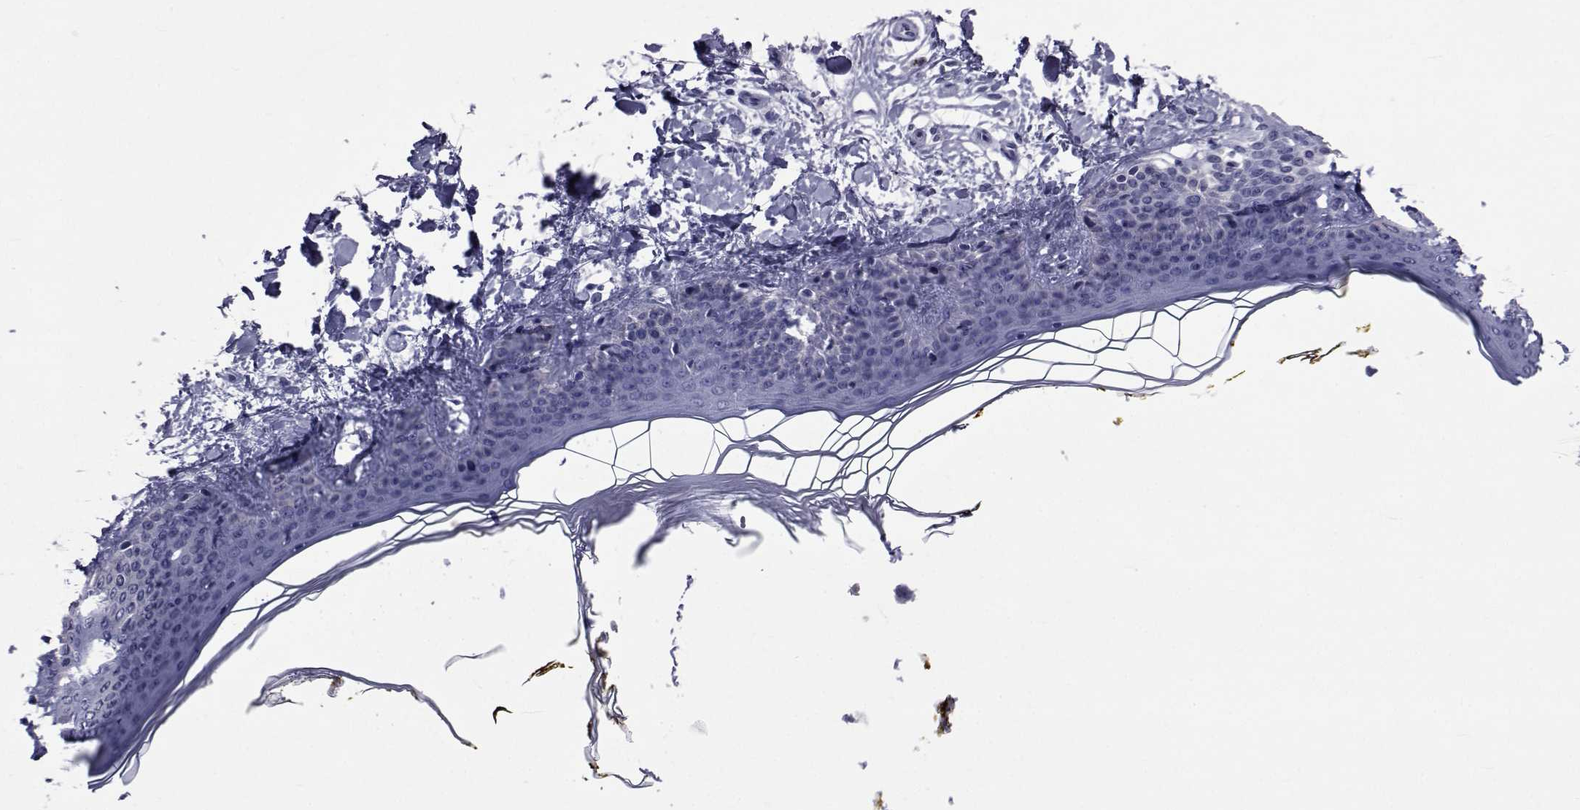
{"staining": {"intensity": "negative", "quantity": "none", "location": "none"}, "tissue": "skin", "cell_type": "Fibroblasts", "image_type": "normal", "snomed": [{"axis": "morphology", "description": "Normal tissue, NOS"}, {"axis": "topography", "description": "Skin"}], "caption": "Fibroblasts are negative for brown protein staining in unremarkable skin. (Immunohistochemistry, brightfield microscopy, high magnification).", "gene": "GKAP1", "patient": {"sex": "female", "age": 34}}